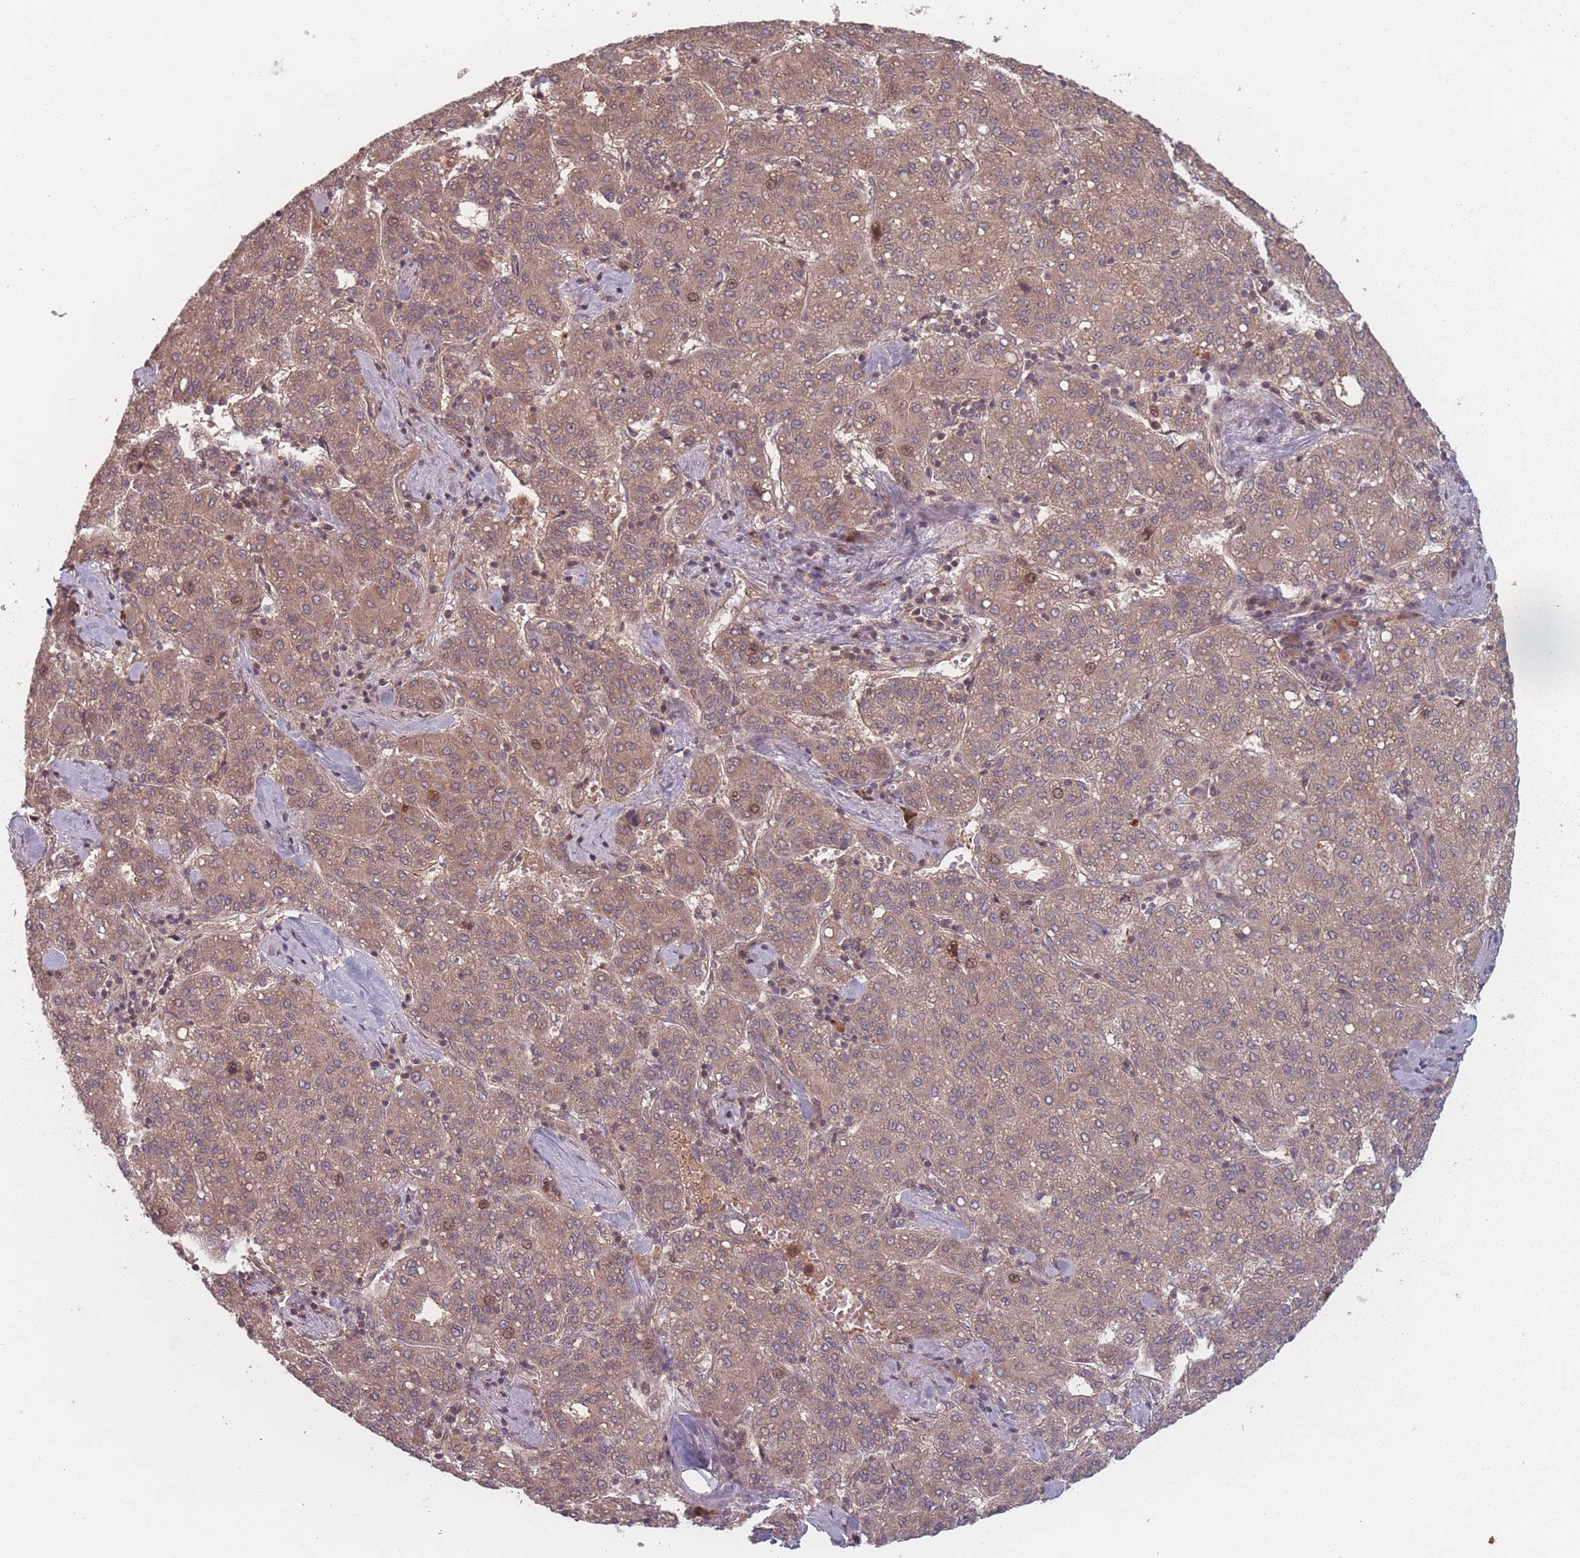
{"staining": {"intensity": "moderate", "quantity": ">75%", "location": "cytoplasmic/membranous"}, "tissue": "liver cancer", "cell_type": "Tumor cells", "image_type": "cancer", "snomed": [{"axis": "morphology", "description": "Carcinoma, Hepatocellular, NOS"}, {"axis": "topography", "description": "Liver"}], "caption": "Immunohistochemistry (IHC) histopathology image of human hepatocellular carcinoma (liver) stained for a protein (brown), which displays medium levels of moderate cytoplasmic/membranous positivity in approximately >75% of tumor cells.", "gene": "HAGH", "patient": {"sex": "male", "age": 65}}